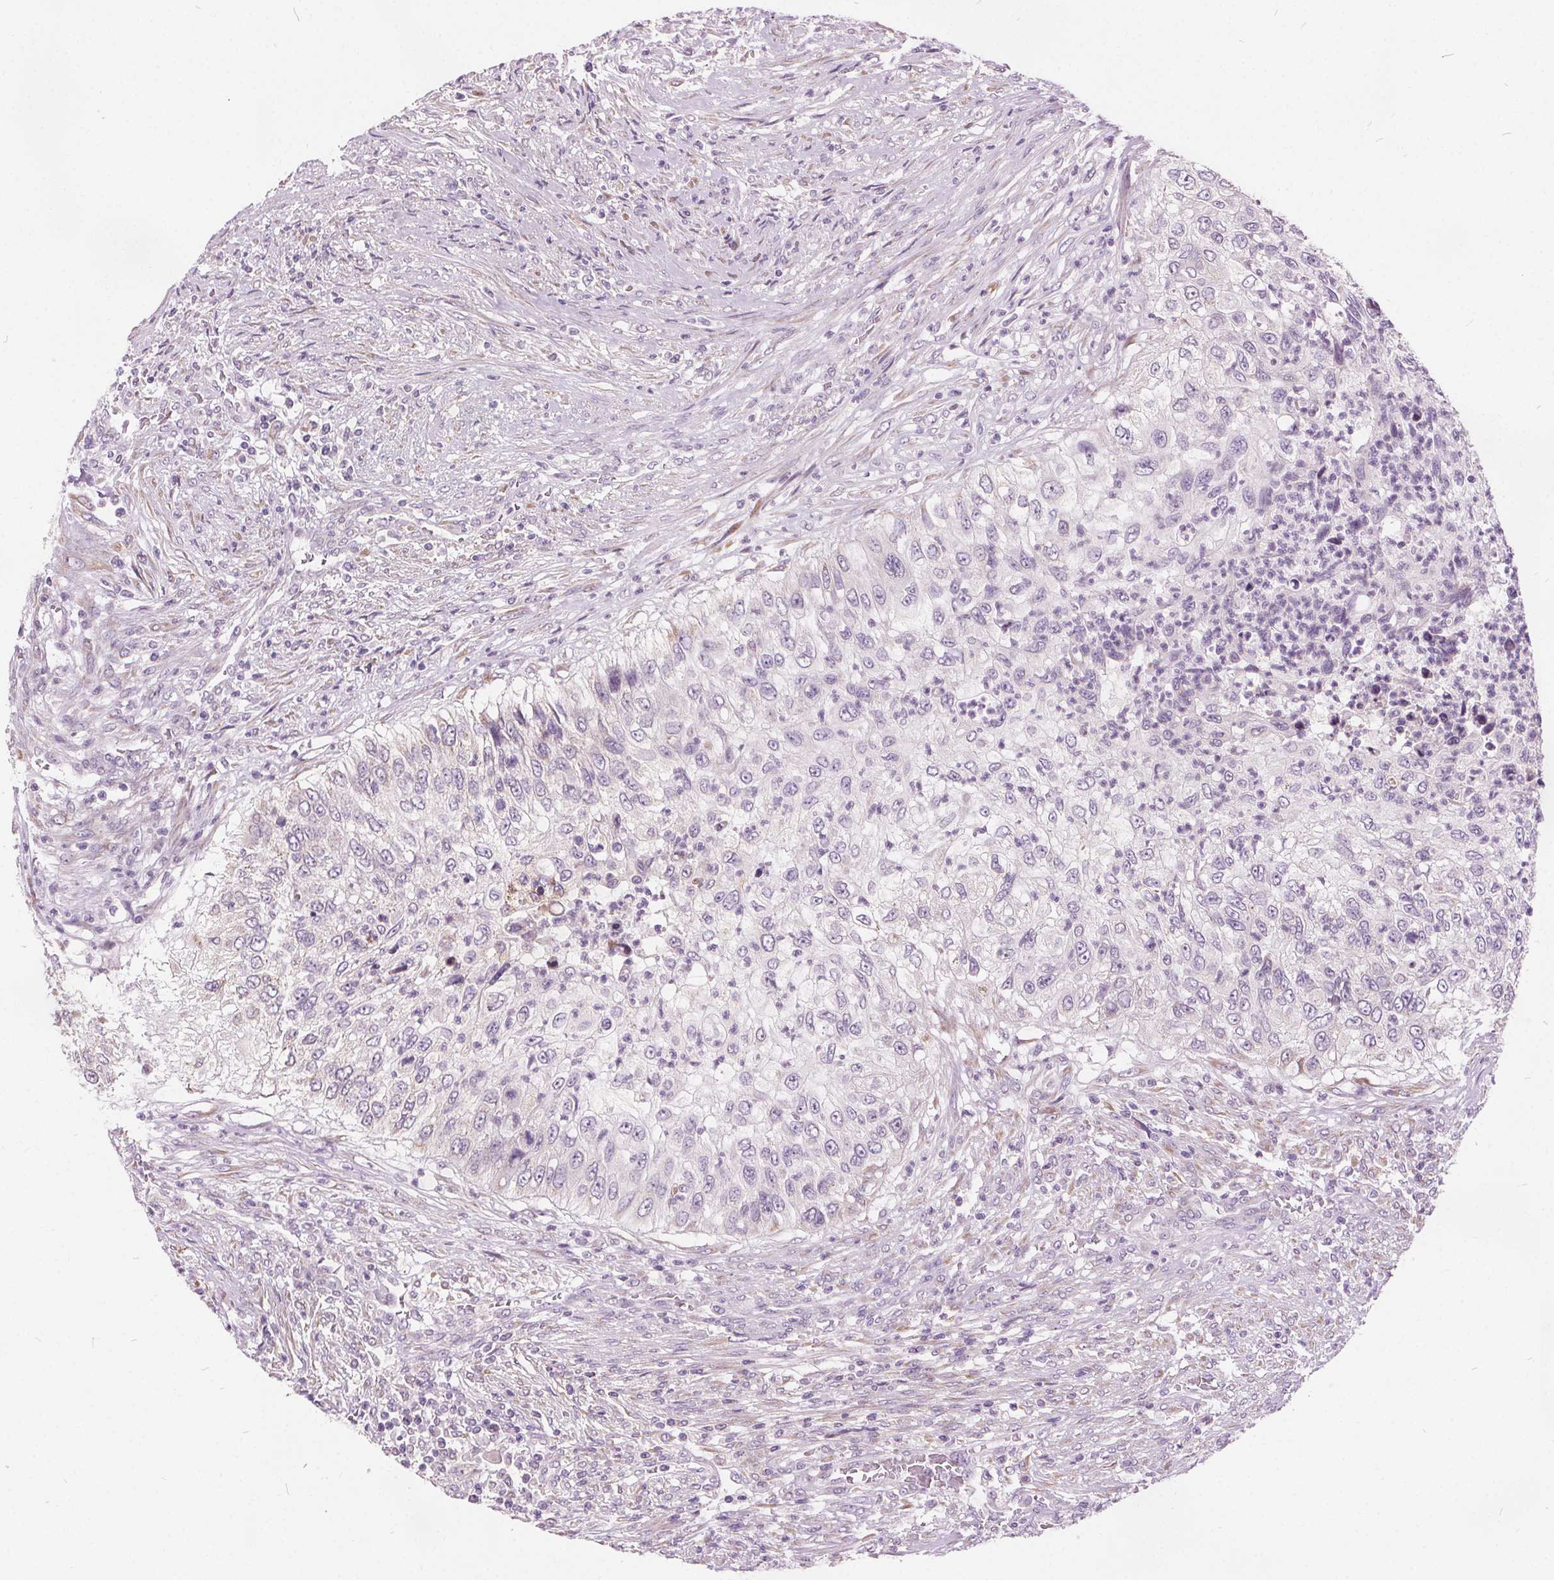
{"staining": {"intensity": "negative", "quantity": "none", "location": "none"}, "tissue": "urothelial cancer", "cell_type": "Tumor cells", "image_type": "cancer", "snomed": [{"axis": "morphology", "description": "Urothelial carcinoma, High grade"}, {"axis": "topography", "description": "Urinary bladder"}], "caption": "Urothelial cancer was stained to show a protein in brown. There is no significant expression in tumor cells.", "gene": "ACOX2", "patient": {"sex": "female", "age": 60}}